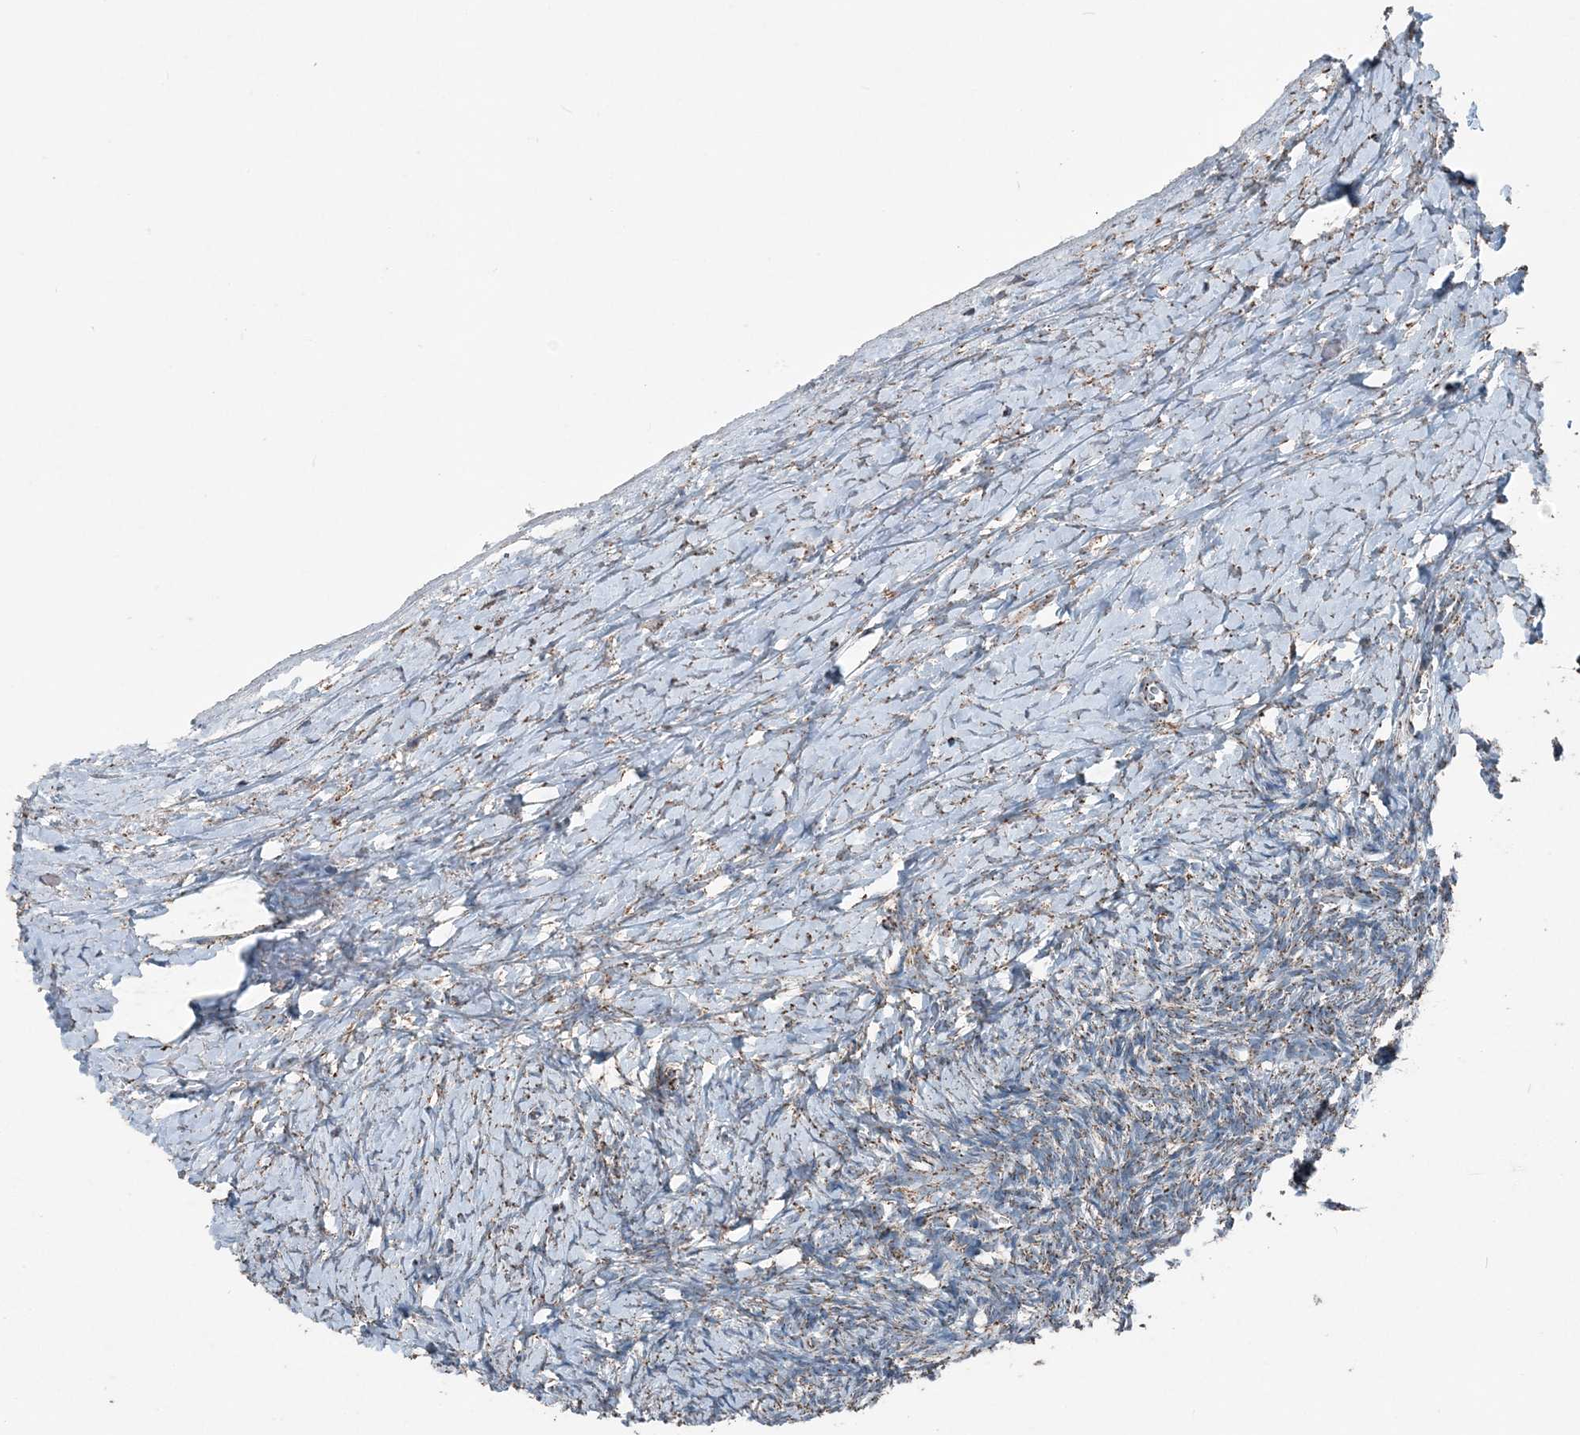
{"staining": {"intensity": "strong", "quantity": ">75%", "location": "cytoplasmic/membranous"}, "tissue": "ovary", "cell_type": "Follicle cells", "image_type": "normal", "snomed": [{"axis": "morphology", "description": "Normal tissue, NOS"}, {"axis": "morphology", "description": "Developmental malformation"}, {"axis": "topography", "description": "Ovary"}], "caption": "A brown stain shows strong cytoplasmic/membranous positivity of a protein in follicle cells of normal ovary. (DAB (3,3'-diaminobenzidine) = brown stain, brightfield microscopy at high magnification).", "gene": "SUCLG1", "patient": {"sex": "female", "age": 39}}